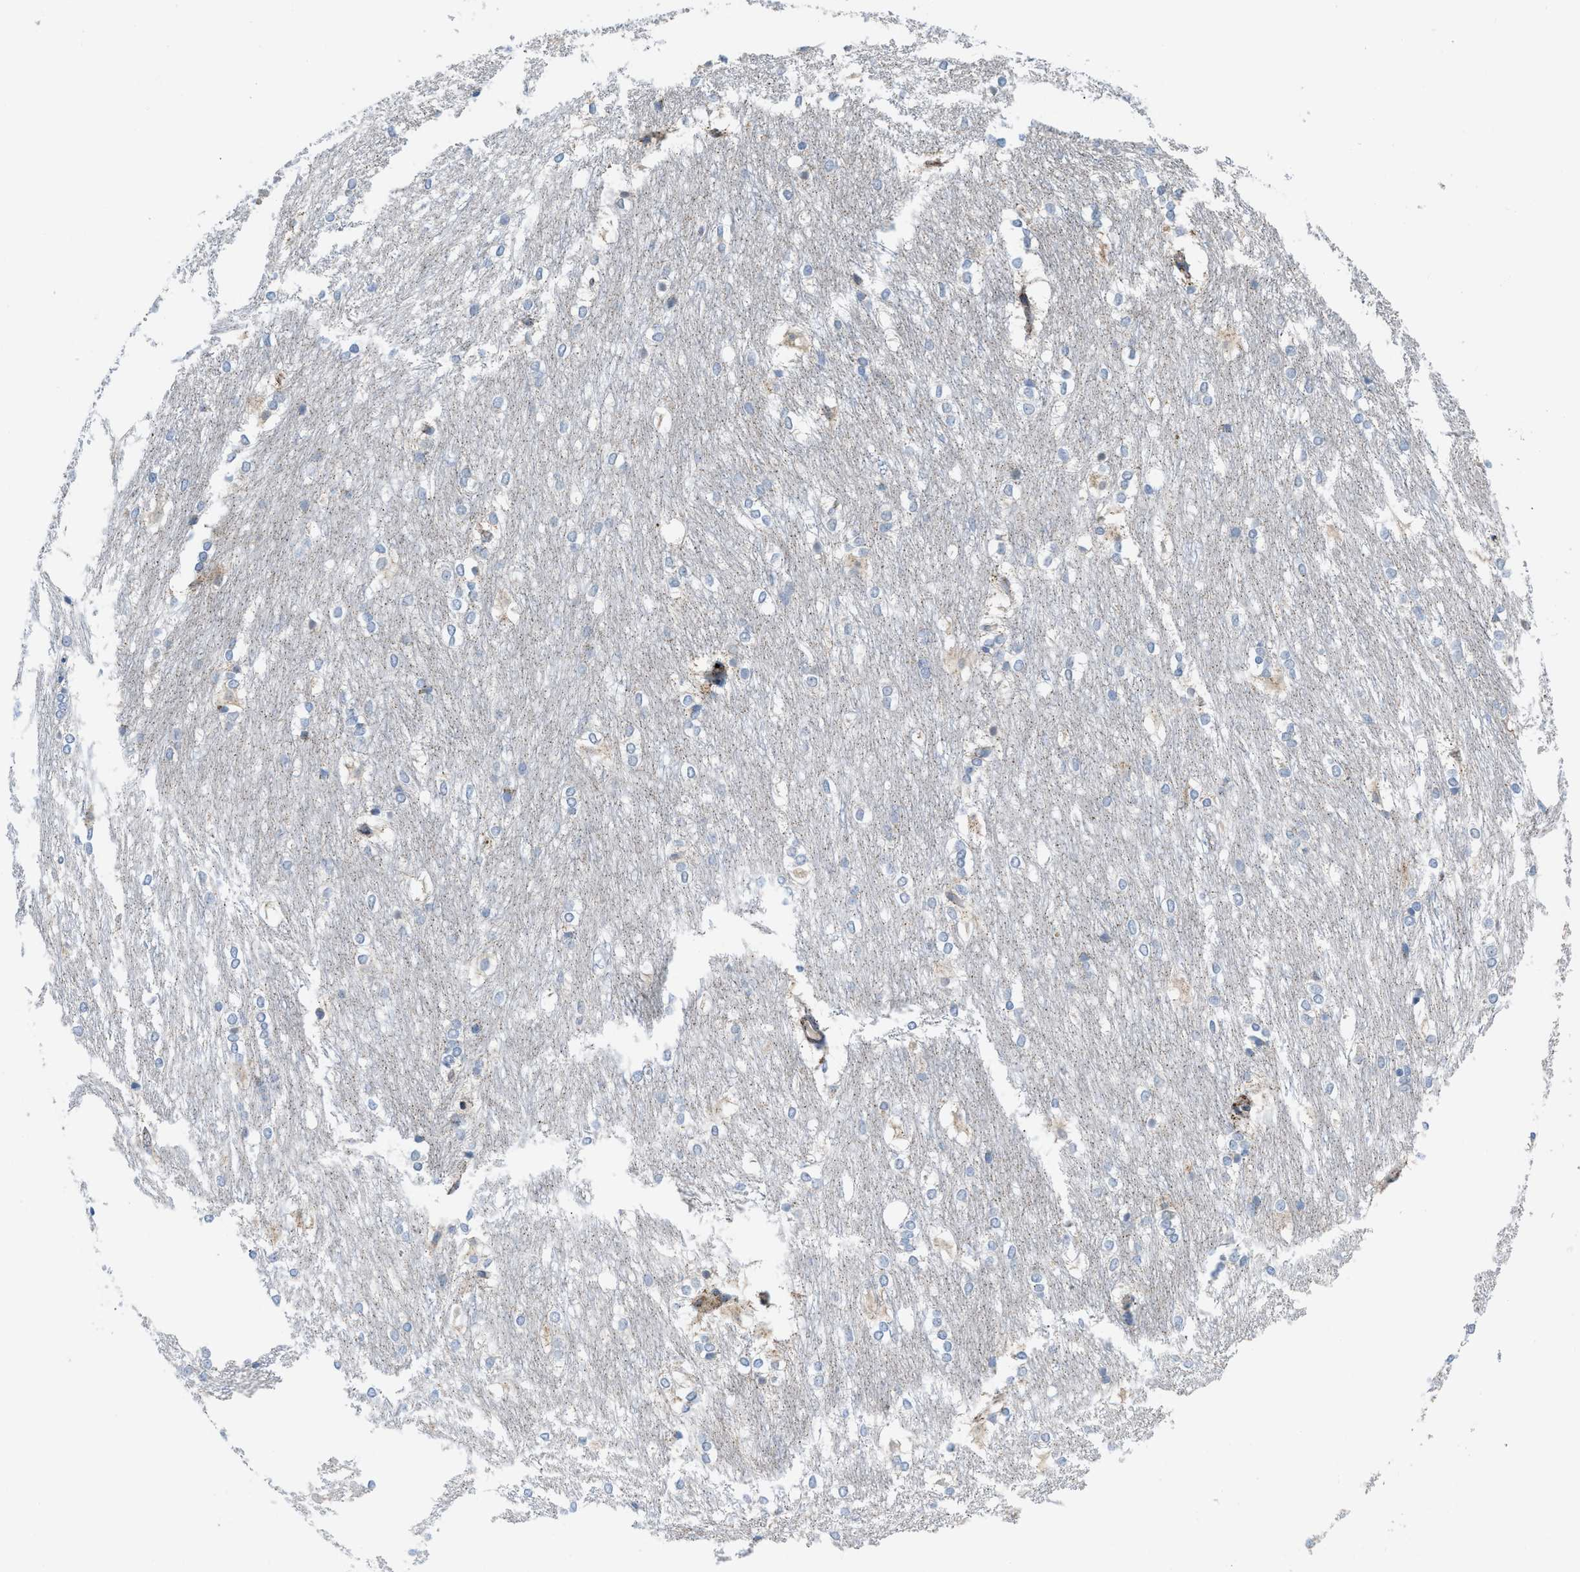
{"staining": {"intensity": "weak", "quantity": "<25%", "location": "cytoplasmic/membranous"}, "tissue": "caudate", "cell_type": "Glial cells", "image_type": "normal", "snomed": [{"axis": "morphology", "description": "Normal tissue, NOS"}, {"axis": "topography", "description": "Lateral ventricle wall"}], "caption": "DAB (3,3'-diaminobenzidine) immunohistochemical staining of benign human caudate demonstrates no significant positivity in glial cells. (IHC, brightfield microscopy, high magnification).", "gene": "RBBP9", "patient": {"sex": "female", "age": 19}}